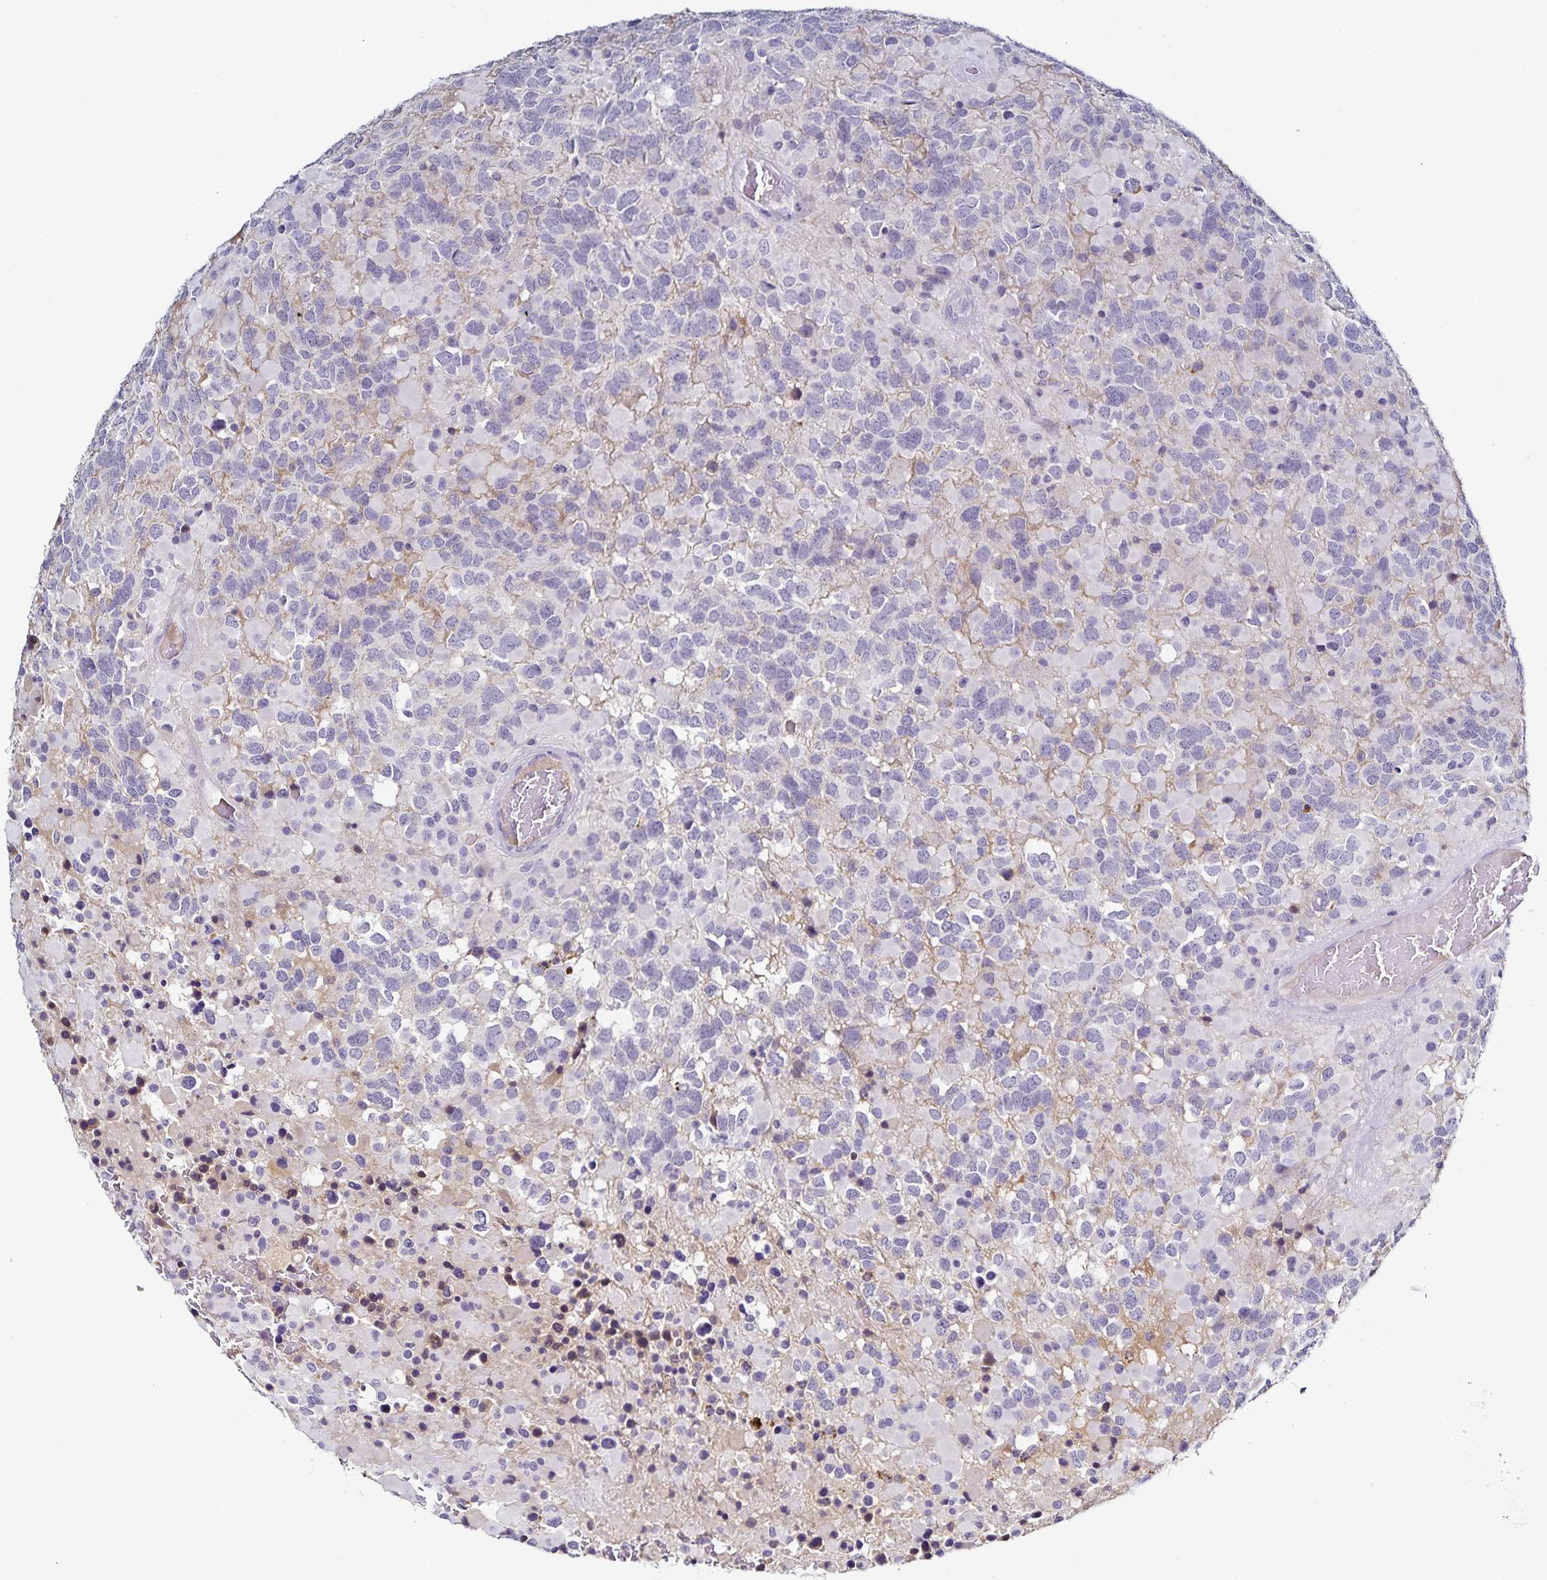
{"staining": {"intensity": "negative", "quantity": "none", "location": "none"}, "tissue": "glioma", "cell_type": "Tumor cells", "image_type": "cancer", "snomed": [{"axis": "morphology", "description": "Glioma, malignant, High grade"}, {"axis": "topography", "description": "Brain"}], "caption": "IHC photomicrograph of glioma stained for a protein (brown), which displays no staining in tumor cells.", "gene": "TTR", "patient": {"sex": "female", "age": 40}}